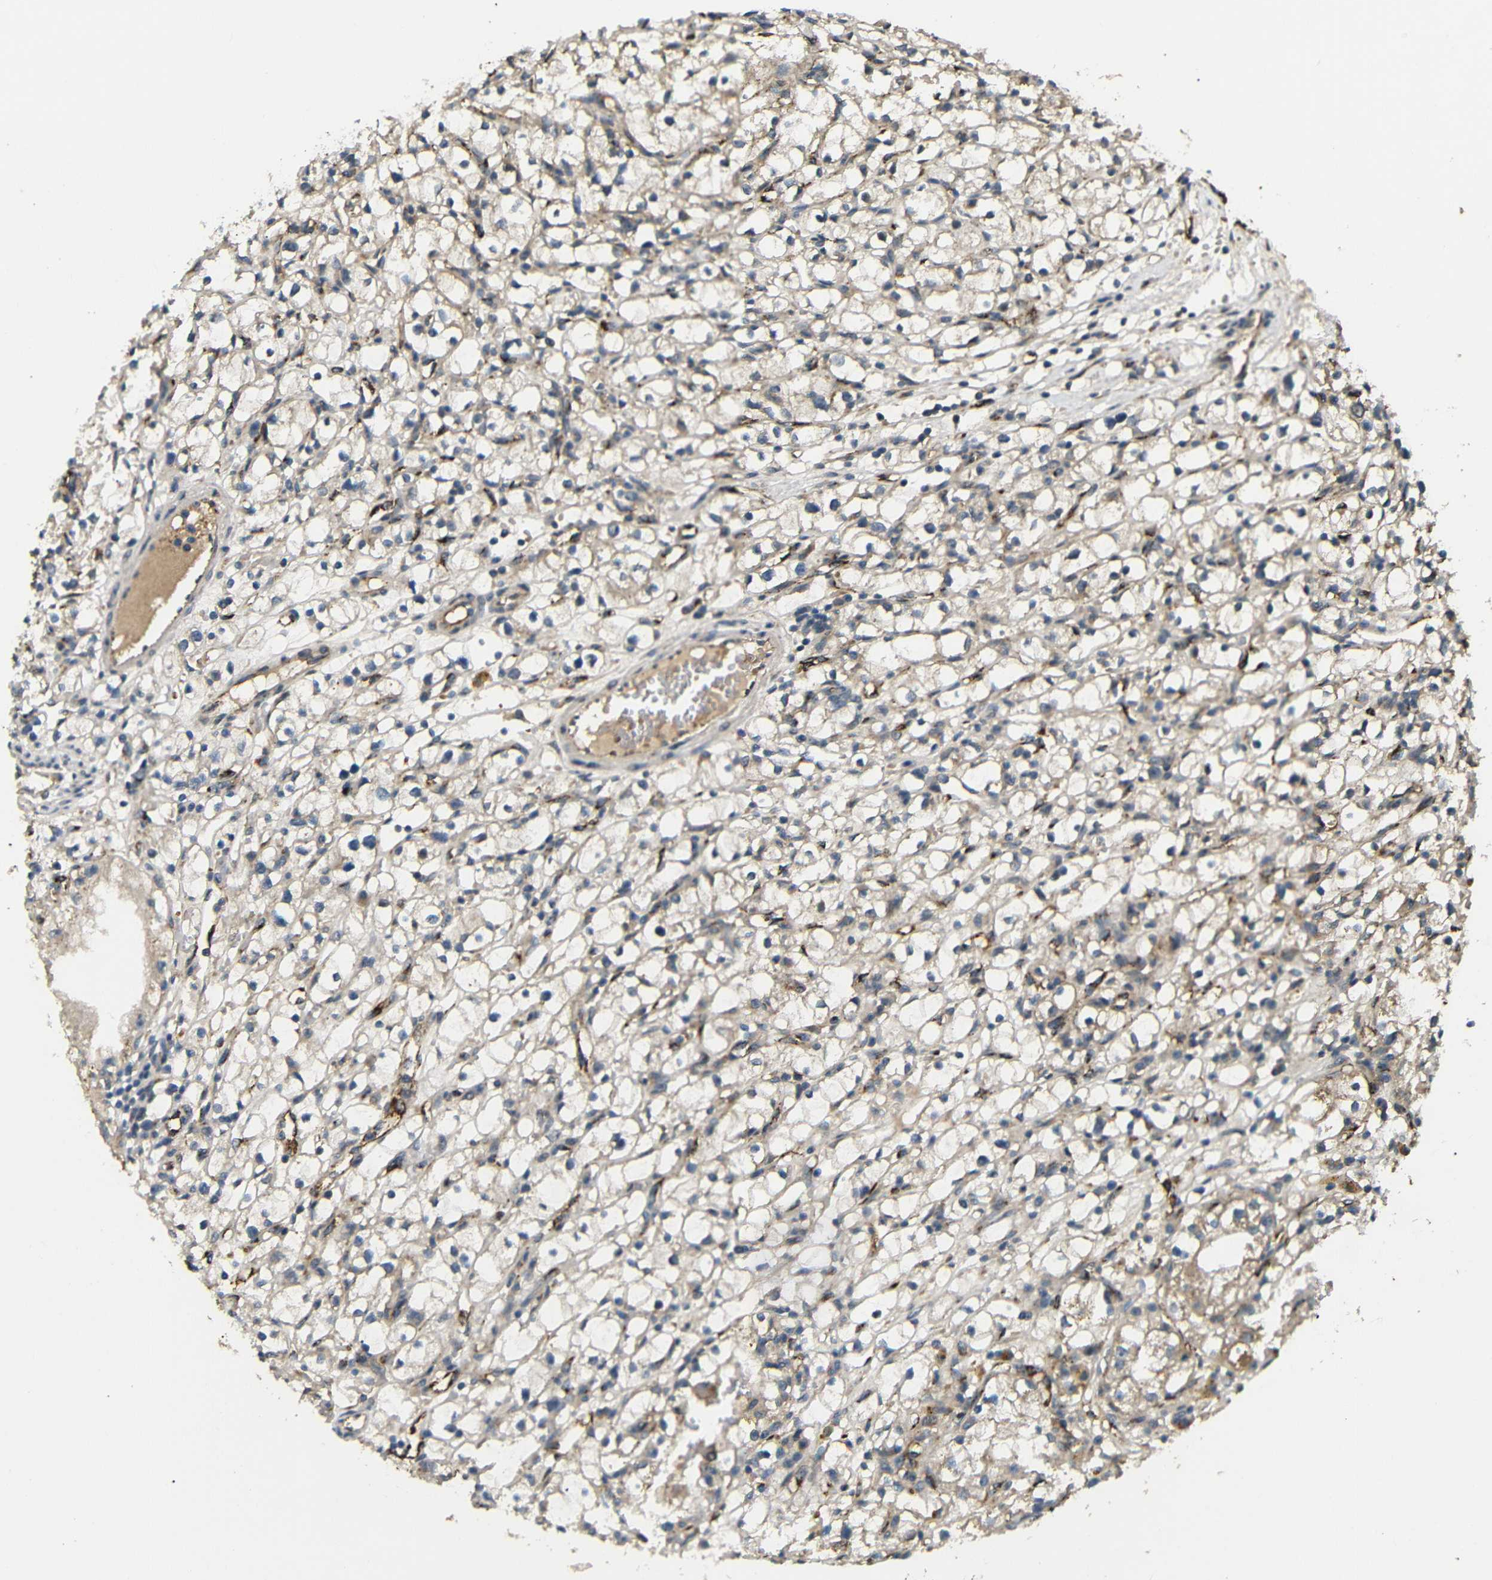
{"staining": {"intensity": "weak", "quantity": "<25%", "location": "cytoplasmic/membranous"}, "tissue": "renal cancer", "cell_type": "Tumor cells", "image_type": "cancer", "snomed": [{"axis": "morphology", "description": "Adenocarcinoma, NOS"}, {"axis": "topography", "description": "Kidney"}], "caption": "Photomicrograph shows no significant protein expression in tumor cells of renal cancer (adenocarcinoma).", "gene": "ATP7A", "patient": {"sex": "male", "age": 56}}